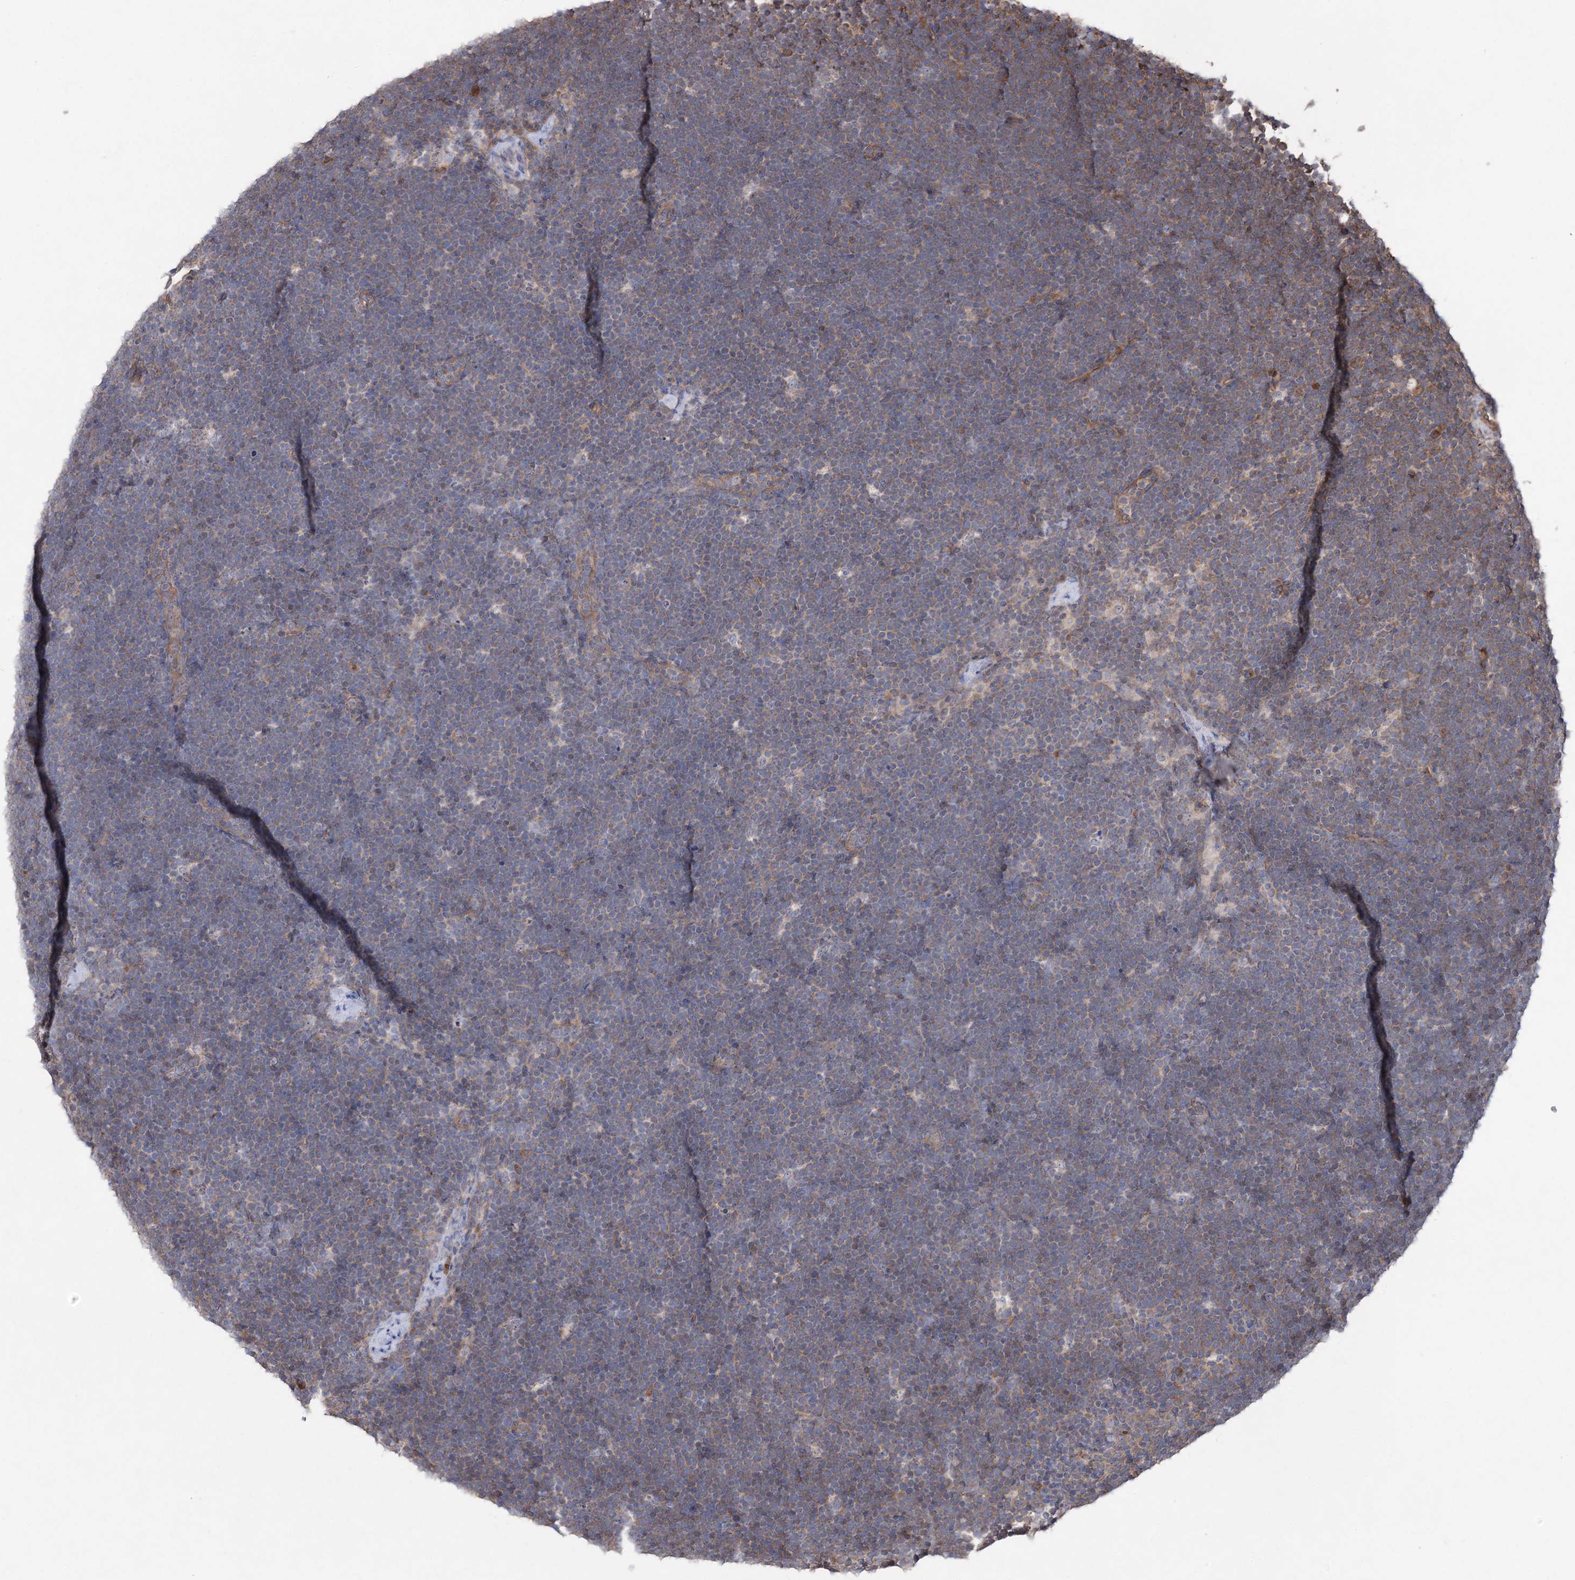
{"staining": {"intensity": "moderate", "quantity": "<25%", "location": "cytoplasmic/membranous"}, "tissue": "lymphoma", "cell_type": "Tumor cells", "image_type": "cancer", "snomed": [{"axis": "morphology", "description": "Malignant lymphoma, non-Hodgkin's type, High grade"}, {"axis": "topography", "description": "Lymph node"}], "caption": "Immunohistochemistry (IHC) of human lymphoma demonstrates low levels of moderate cytoplasmic/membranous staining in about <25% of tumor cells.", "gene": "LARS2", "patient": {"sex": "male", "age": 13}}